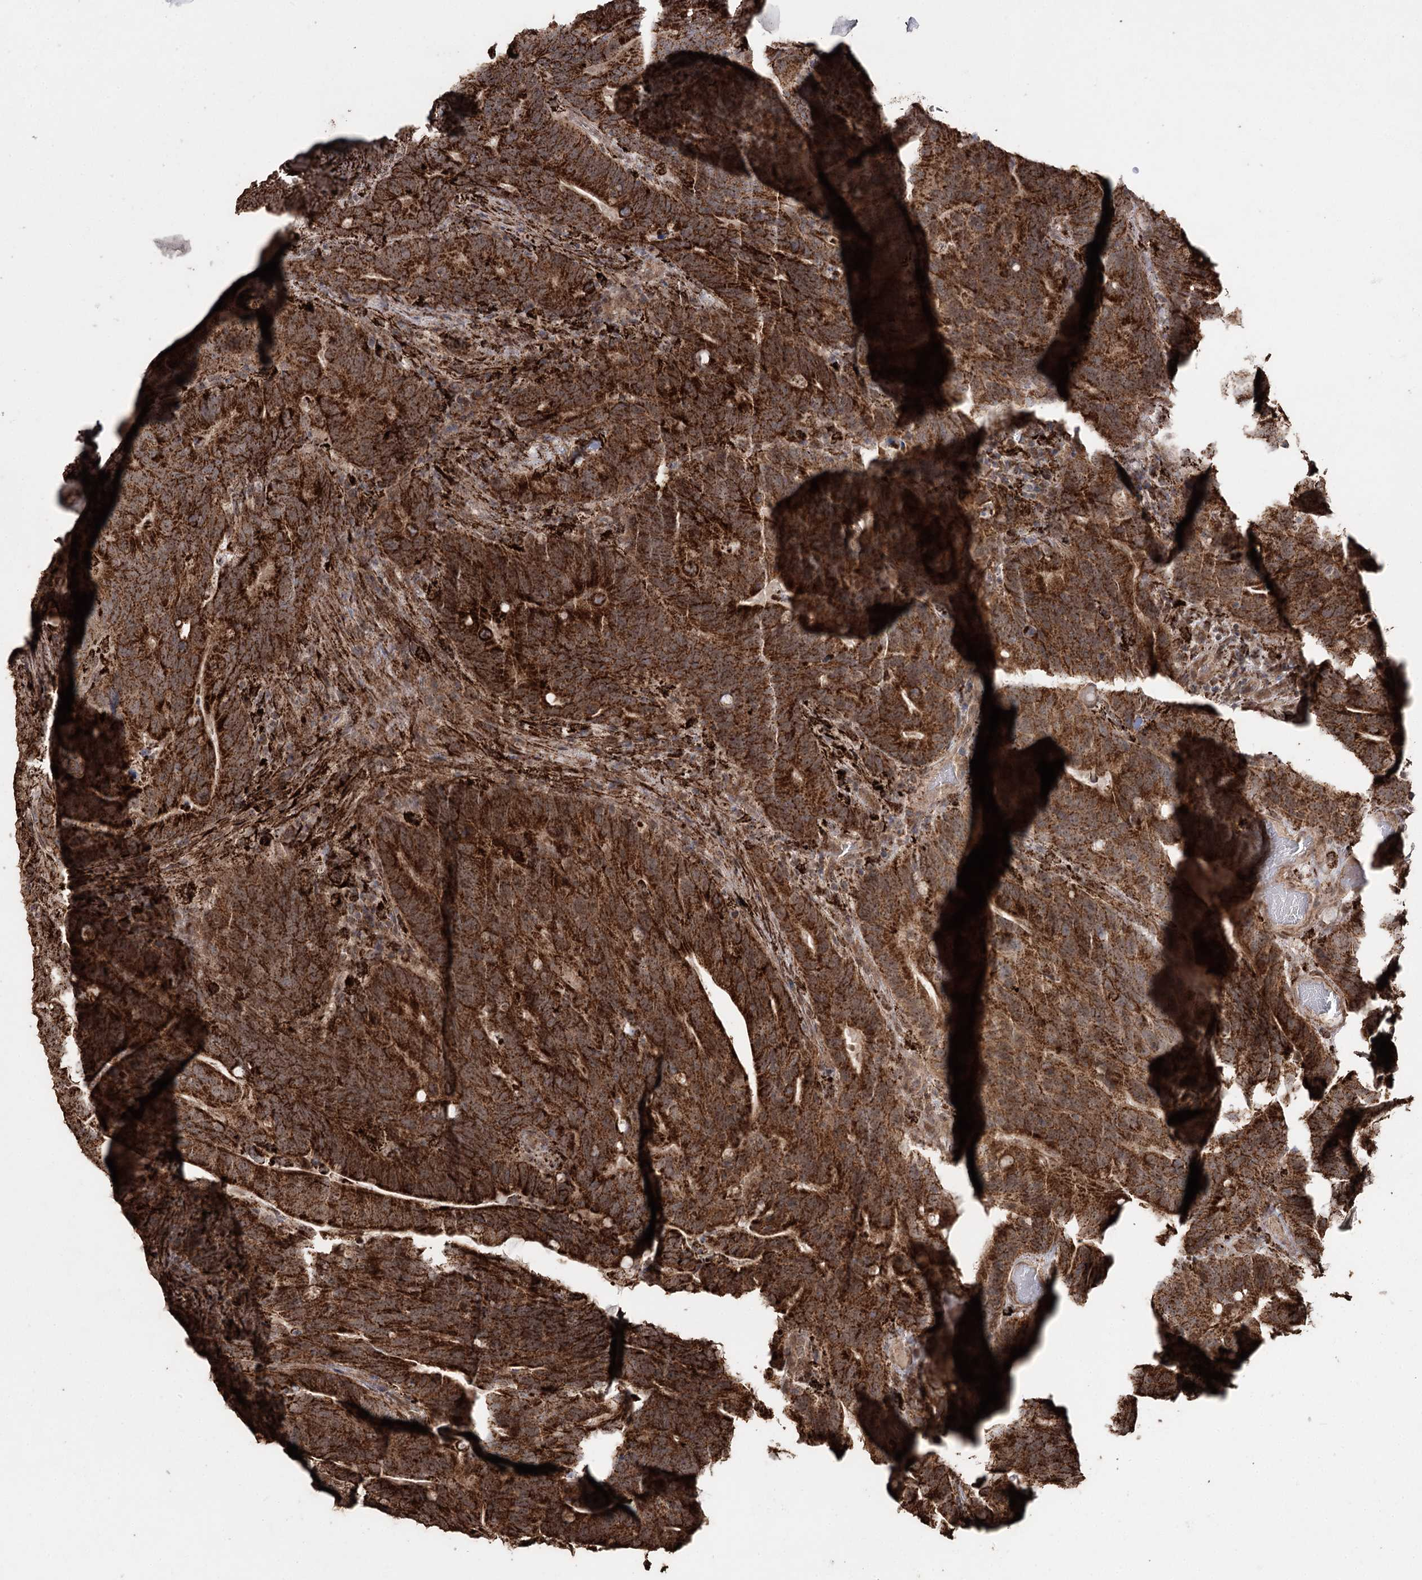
{"staining": {"intensity": "strong", "quantity": ">75%", "location": "cytoplasmic/membranous"}, "tissue": "colorectal cancer", "cell_type": "Tumor cells", "image_type": "cancer", "snomed": [{"axis": "morphology", "description": "Adenocarcinoma, NOS"}, {"axis": "topography", "description": "Colon"}], "caption": "Colorectal adenocarcinoma stained for a protein (brown) displays strong cytoplasmic/membranous positive positivity in about >75% of tumor cells.", "gene": "SLF2", "patient": {"sex": "female", "age": 66}}